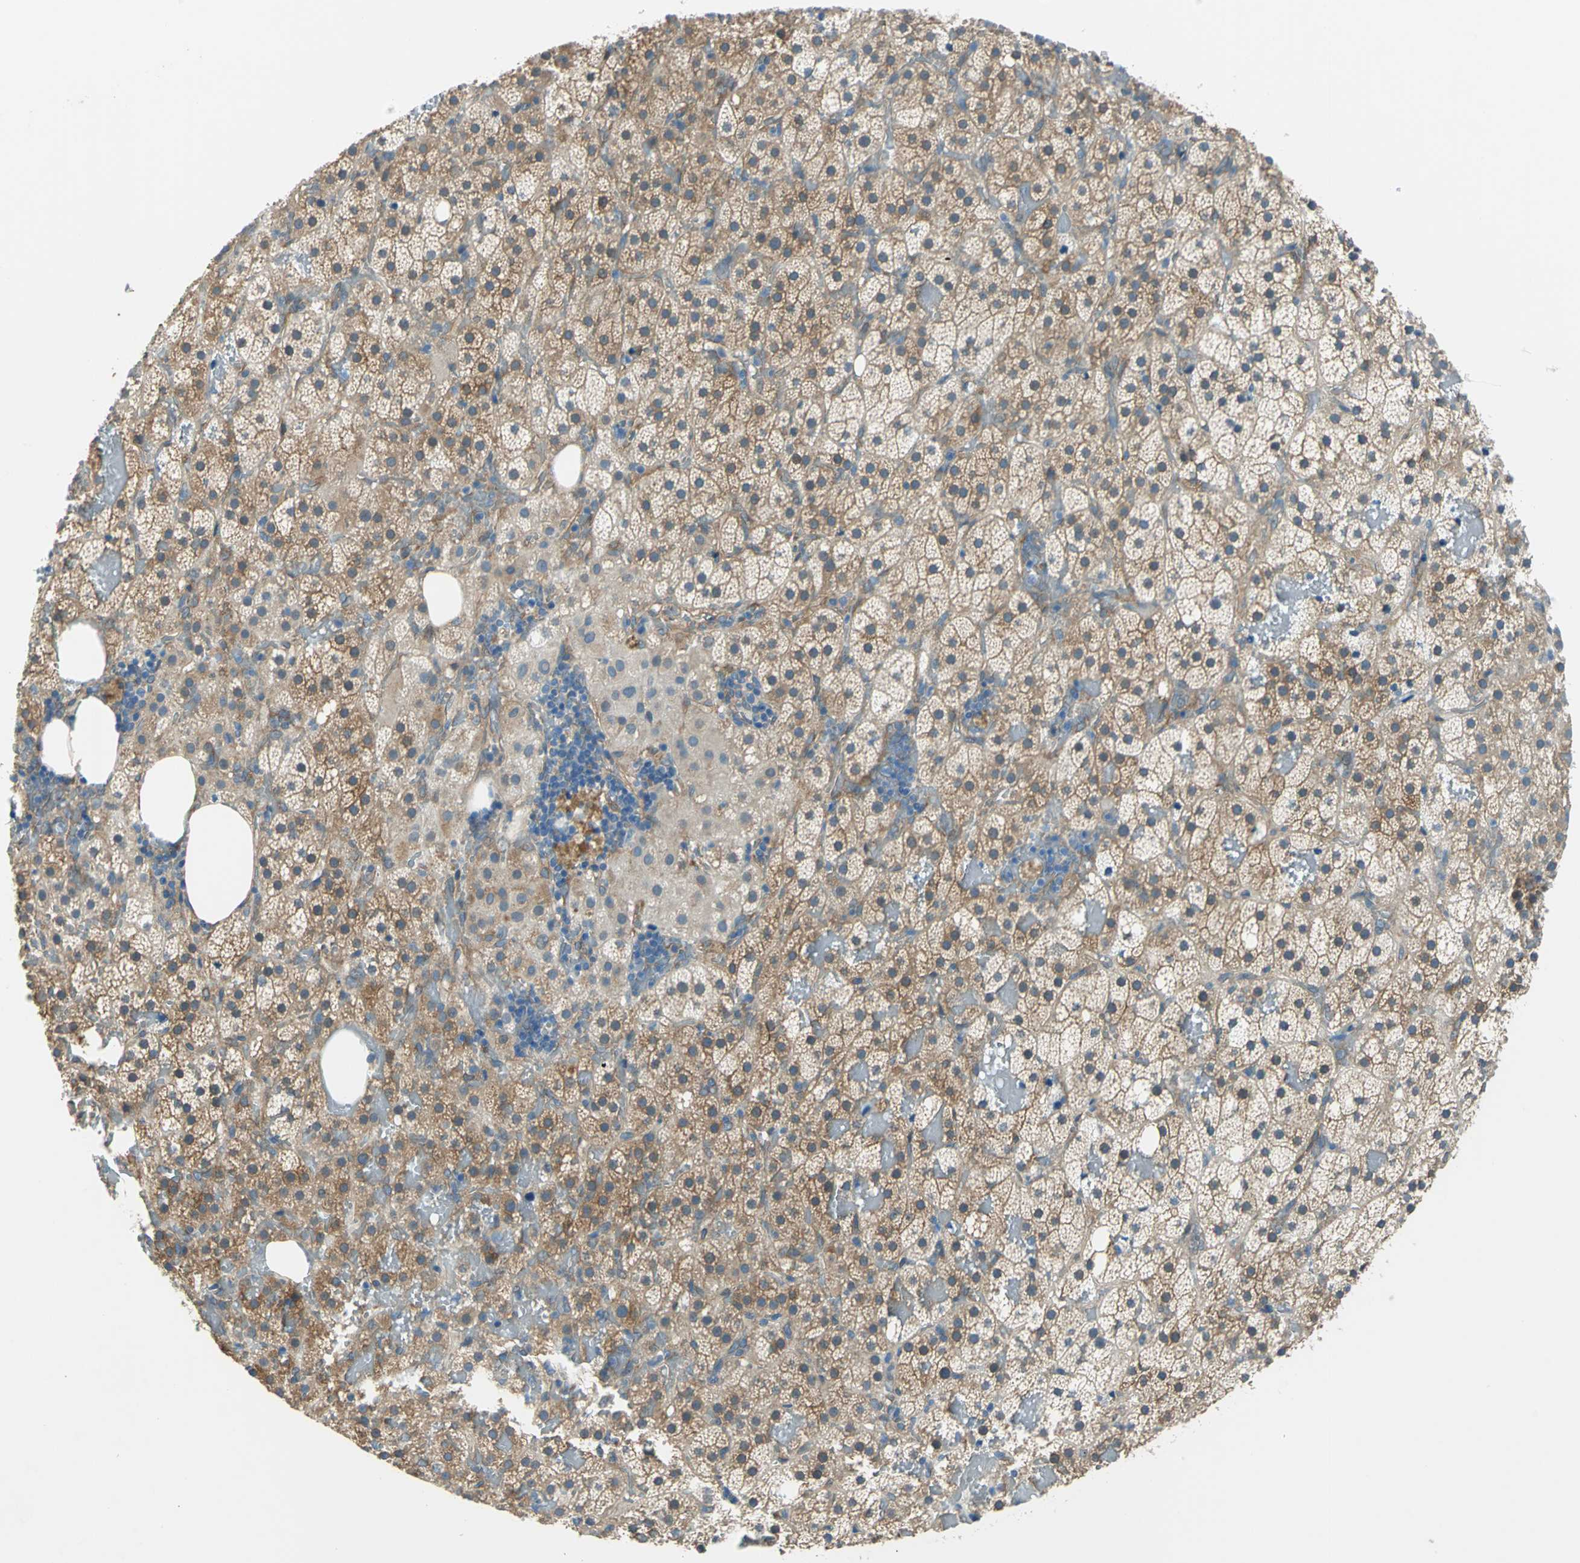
{"staining": {"intensity": "moderate", "quantity": "25%-75%", "location": "cytoplasmic/membranous"}, "tissue": "adrenal gland", "cell_type": "Glandular cells", "image_type": "normal", "snomed": [{"axis": "morphology", "description": "Normal tissue, NOS"}, {"axis": "topography", "description": "Adrenal gland"}], "caption": "Benign adrenal gland shows moderate cytoplasmic/membranous expression in approximately 25%-75% of glandular cells, visualized by immunohistochemistry.", "gene": "CDC42EP1", "patient": {"sex": "female", "age": 59}}